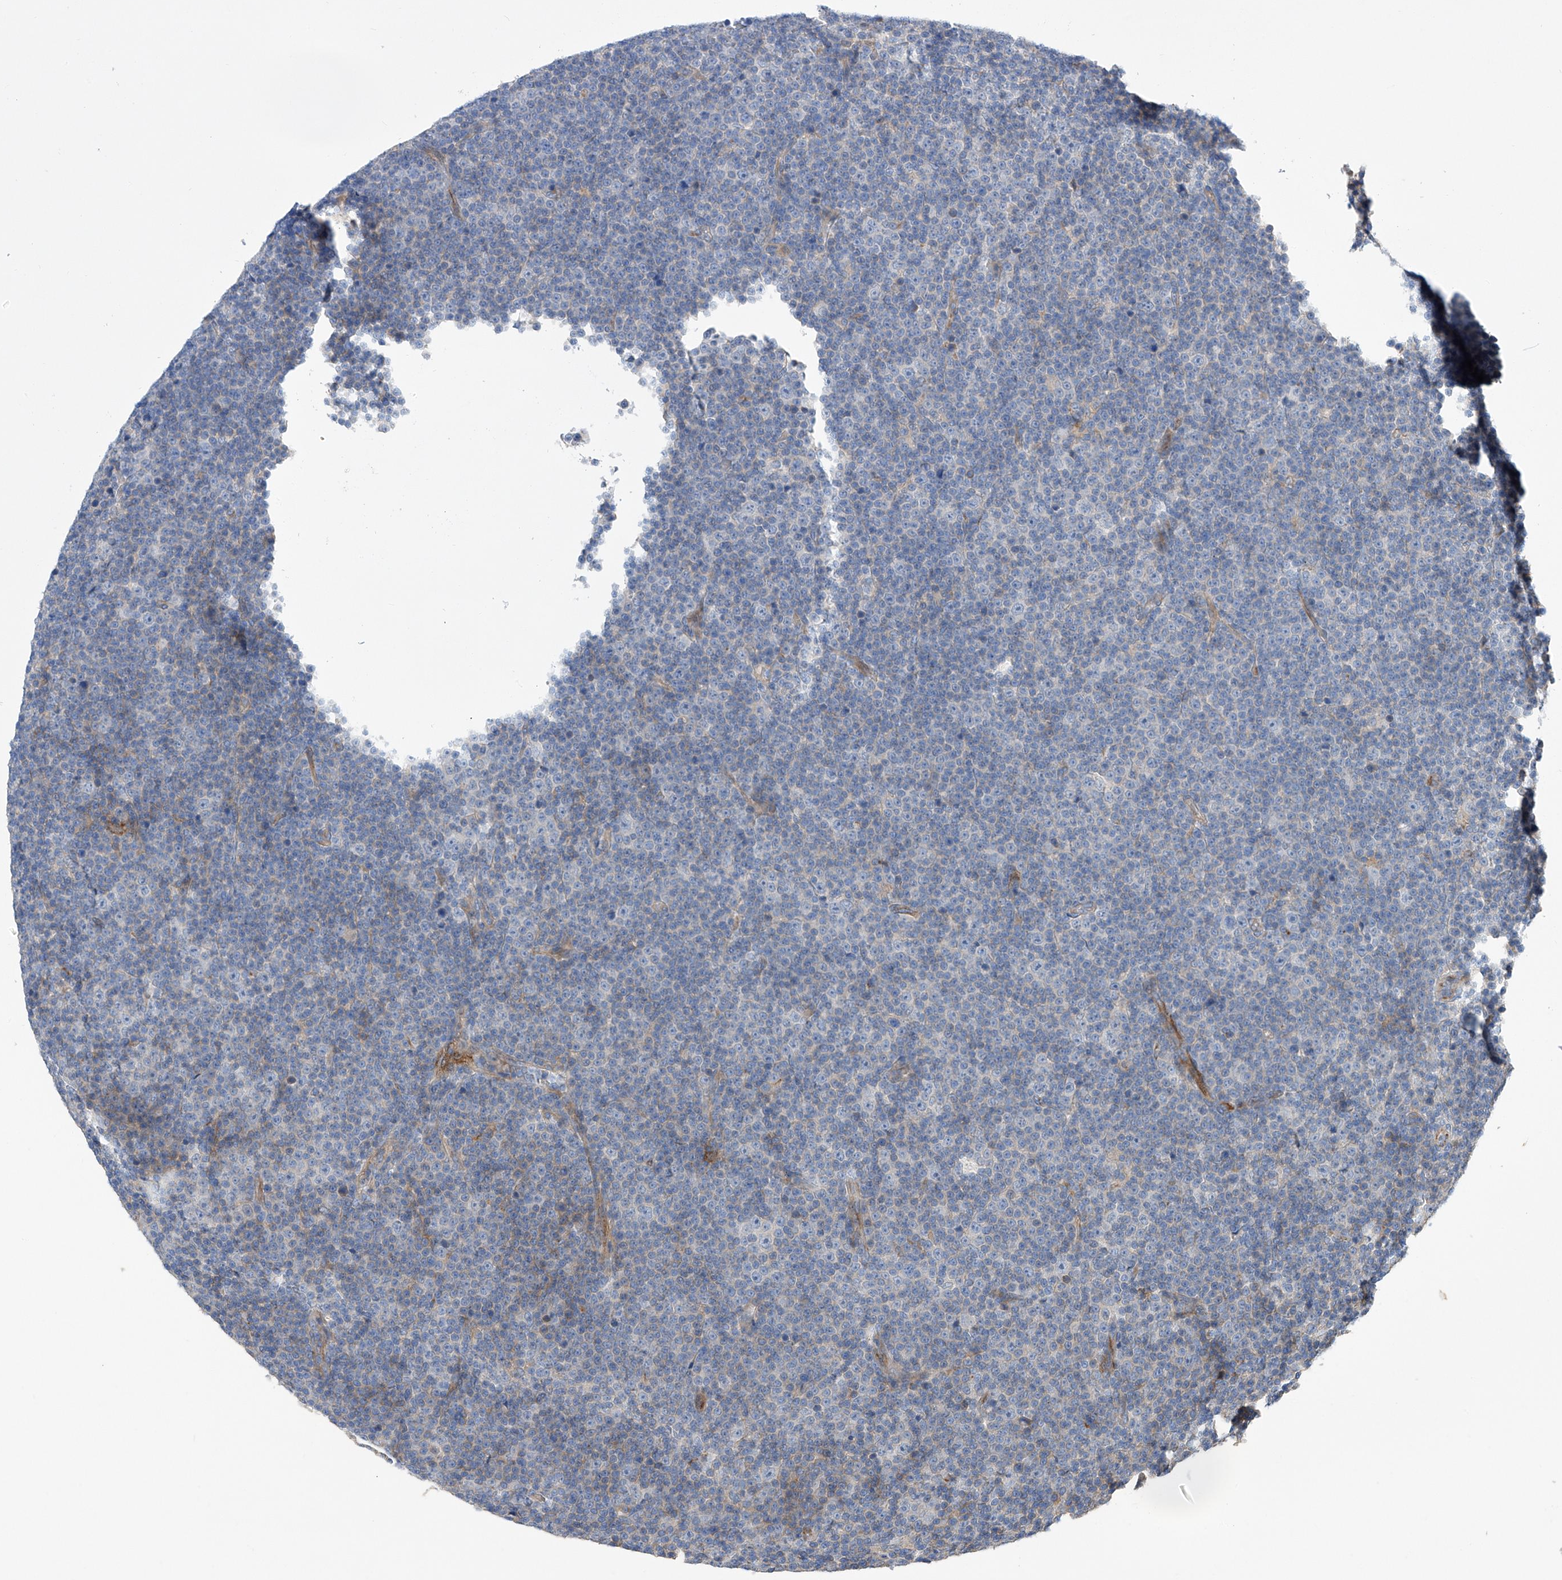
{"staining": {"intensity": "negative", "quantity": "none", "location": "none"}, "tissue": "lymphoma", "cell_type": "Tumor cells", "image_type": "cancer", "snomed": [{"axis": "morphology", "description": "Malignant lymphoma, non-Hodgkin's type, Low grade"}, {"axis": "topography", "description": "Lymph node"}], "caption": "This is a image of IHC staining of malignant lymphoma, non-Hodgkin's type (low-grade), which shows no expression in tumor cells.", "gene": "NFATC4", "patient": {"sex": "female", "age": 67}}